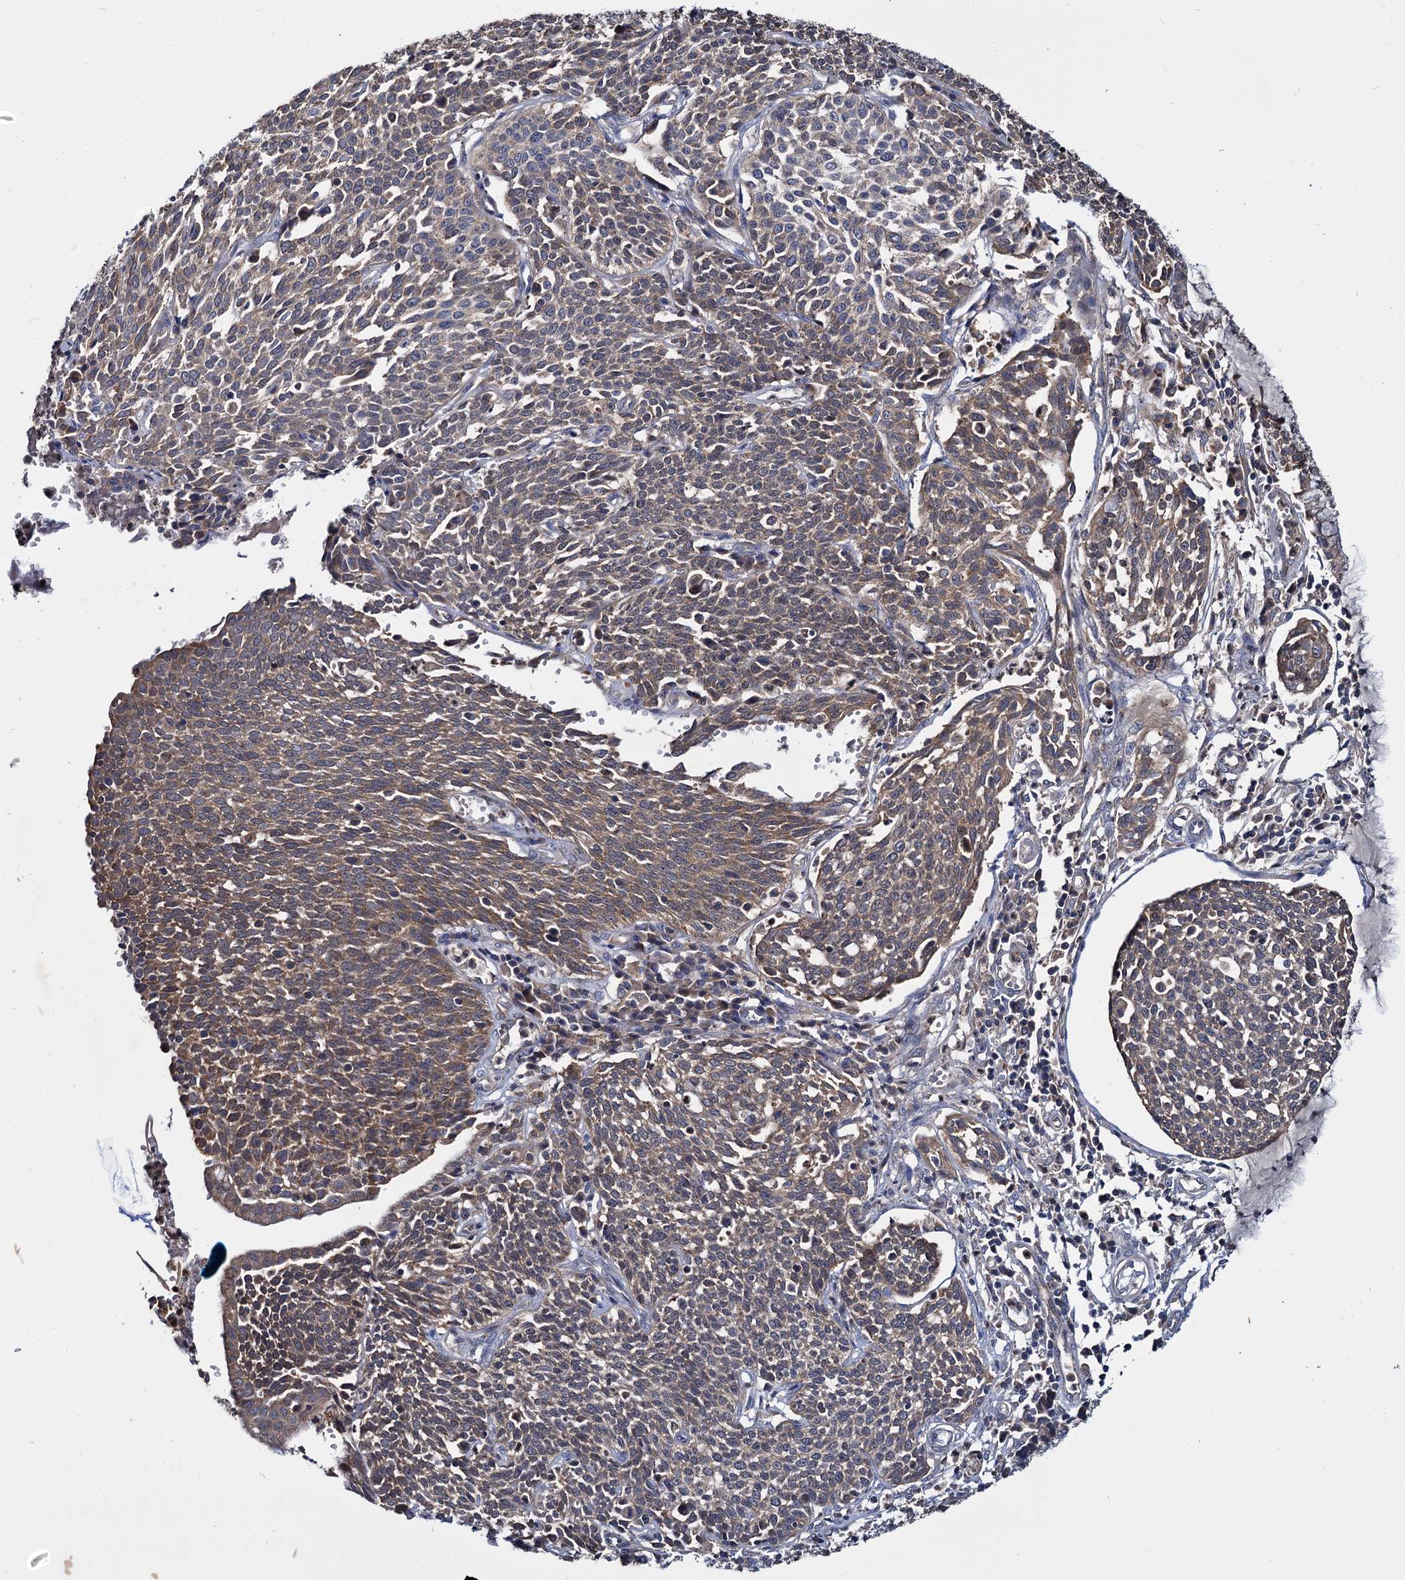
{"staining": {"intensity": "moderate", "quantity": "25%-75%", "location": "cytoplasmic/membranous"}, "tissue": "cervical cancer", "cell_type": "Tumor cells", "image_type": "cancer", "snomed": [{"axis": "morphology", "description": "Squamous cell carcinoma, NOS"}, {"axis": "topography", "description": "Cervix"}], "caption": "Brown immunohistochemical staining in human cervical cancer demonstrates moderate cytoplasmic/membranous staining in about 25%-75% of tumor cells.", "gene": "CEP192", "patient": {"sex": "female", "age": 34}}